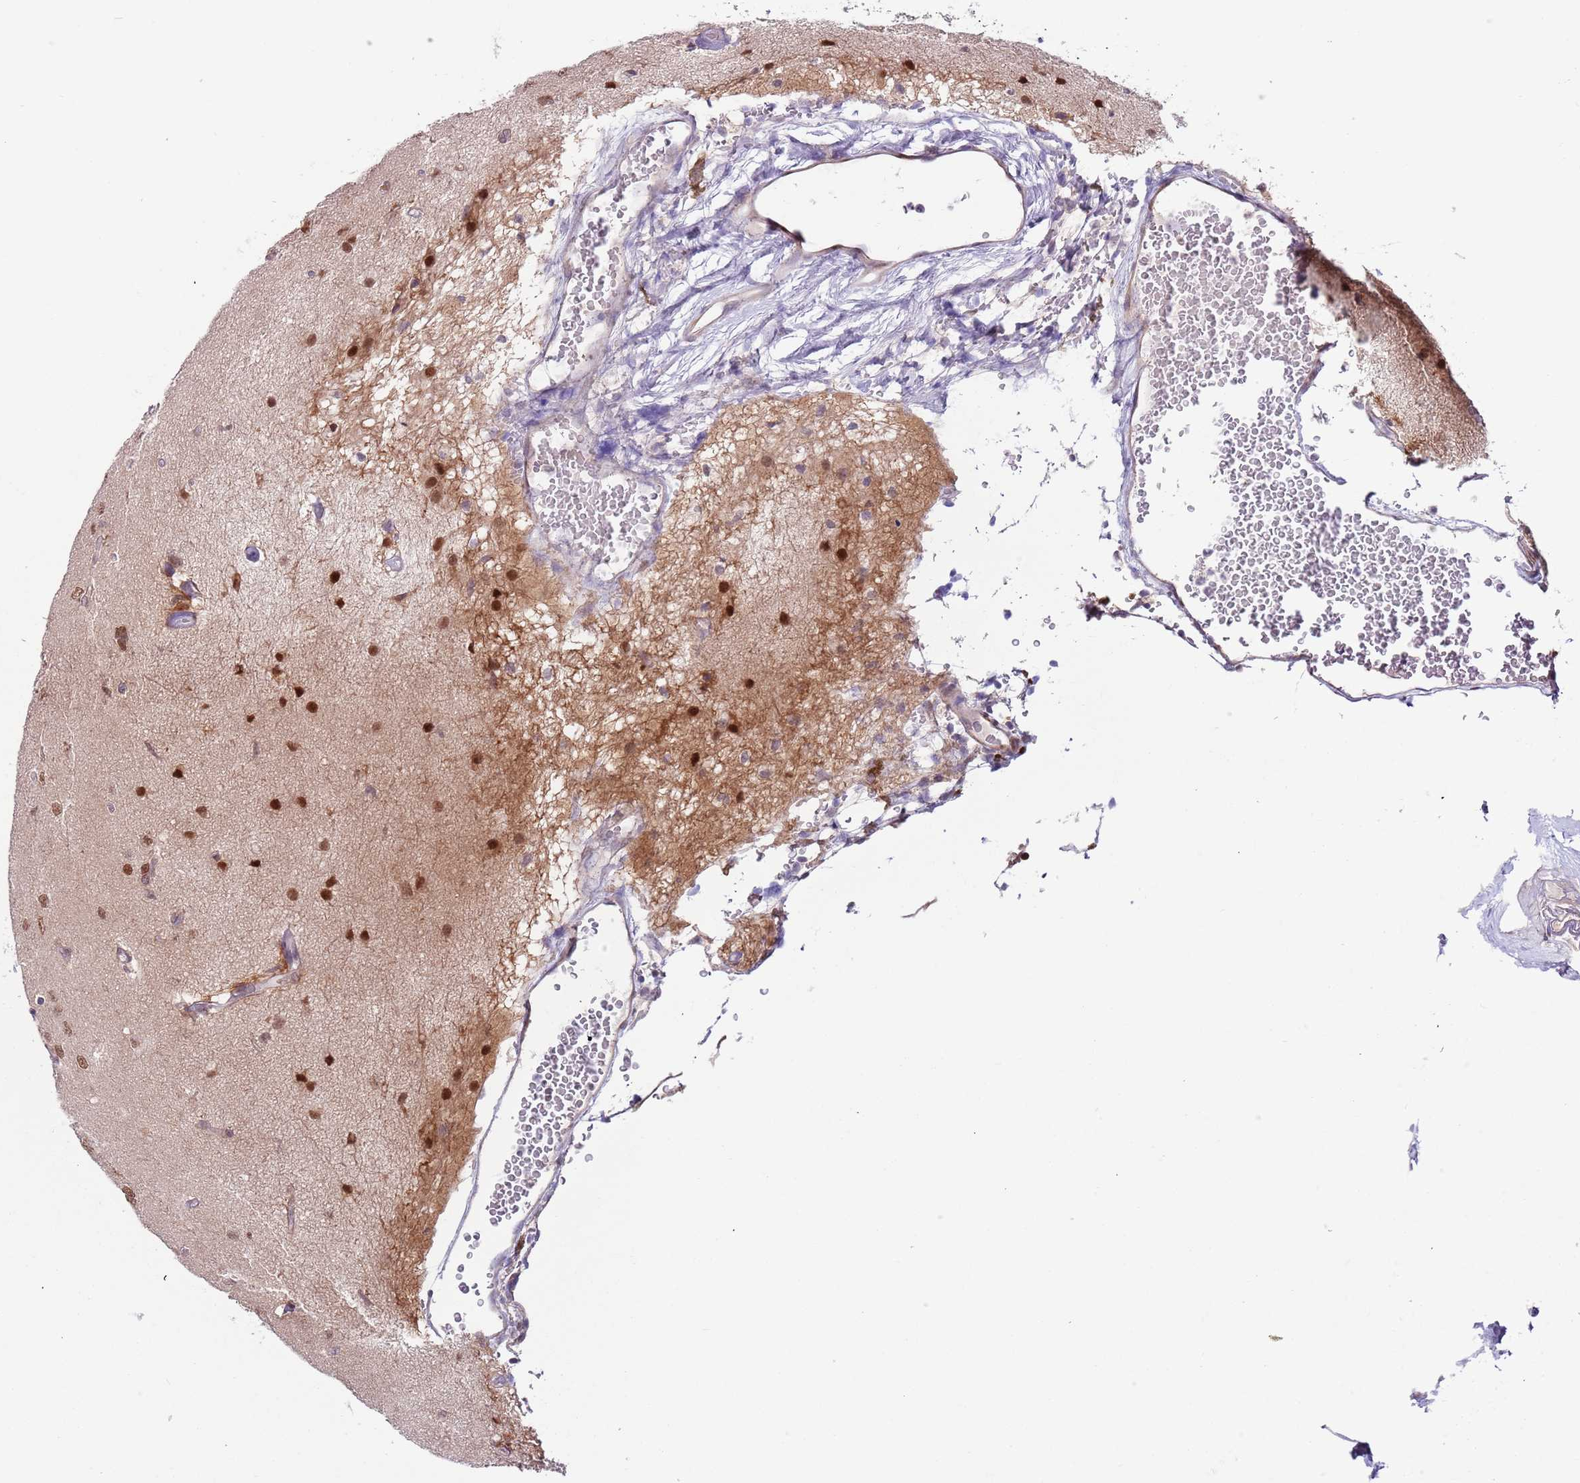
{"staining": {"intensity": "moderate", "quantity": ">75%", "location": "nuclear"}, "tissue": "glioma", "cell_type": "Tumor cells", "image_type": "cancer", "snomed": [{"axis": "morphology", "description": "Glioma, malignant, High grade"}, {"axis": "topography", "description": "Brain"}], "caption": "A medium amount of moderate nuclear staining is seen in about >75% of tumor cells in glioma tissue.", "gene": "RMND5B", "patient": {"sex": "male", "age": 77}}